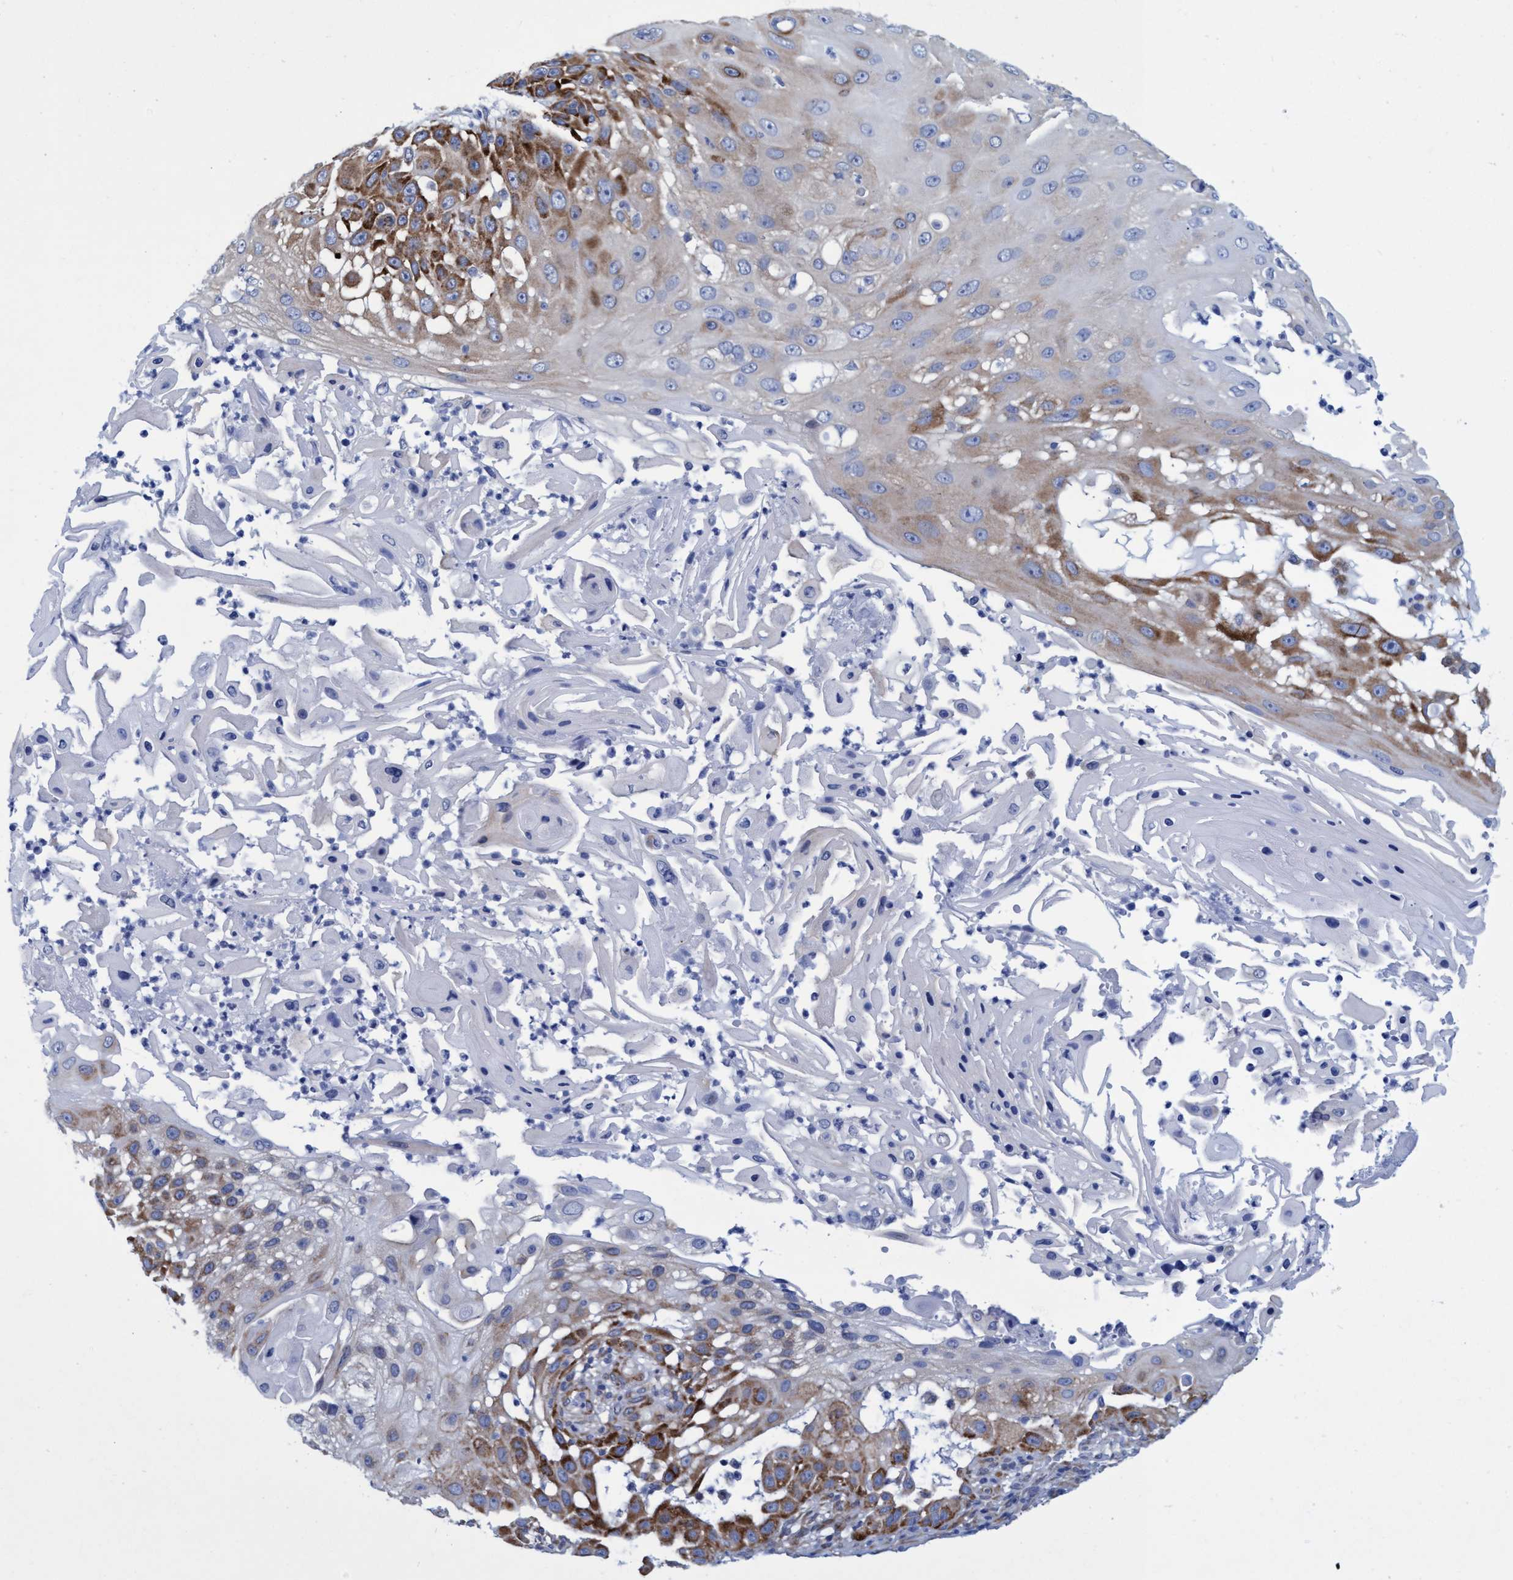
{"staining": {"intensity": "strong", "quantity": ">75%", "location": "cytoplasmic/membranous"}, "tissue": "skin cancer", "cell_type": "Tumor cells", "image_type": "cancer", "snomed": [{"axis": "morphology", "description": "Squamous cell carcinoma, NOS"}, {"axis": "topography", "description": "Skin"}], "caption": "Skin cancer (squamous cell carcinoma) tissue shows strong cytoplasmic/membranous expression in about >75% of tumor cells, visualized by immunohistochemistry. The staining was performed using DAB (3,3'-diaminobenzidine), with brown indicating positive protein expression. Nuclei are stained blue with hematoxylin.", "gene": "R3HCC1", "patient": {"sex": "female", "age": 44}}